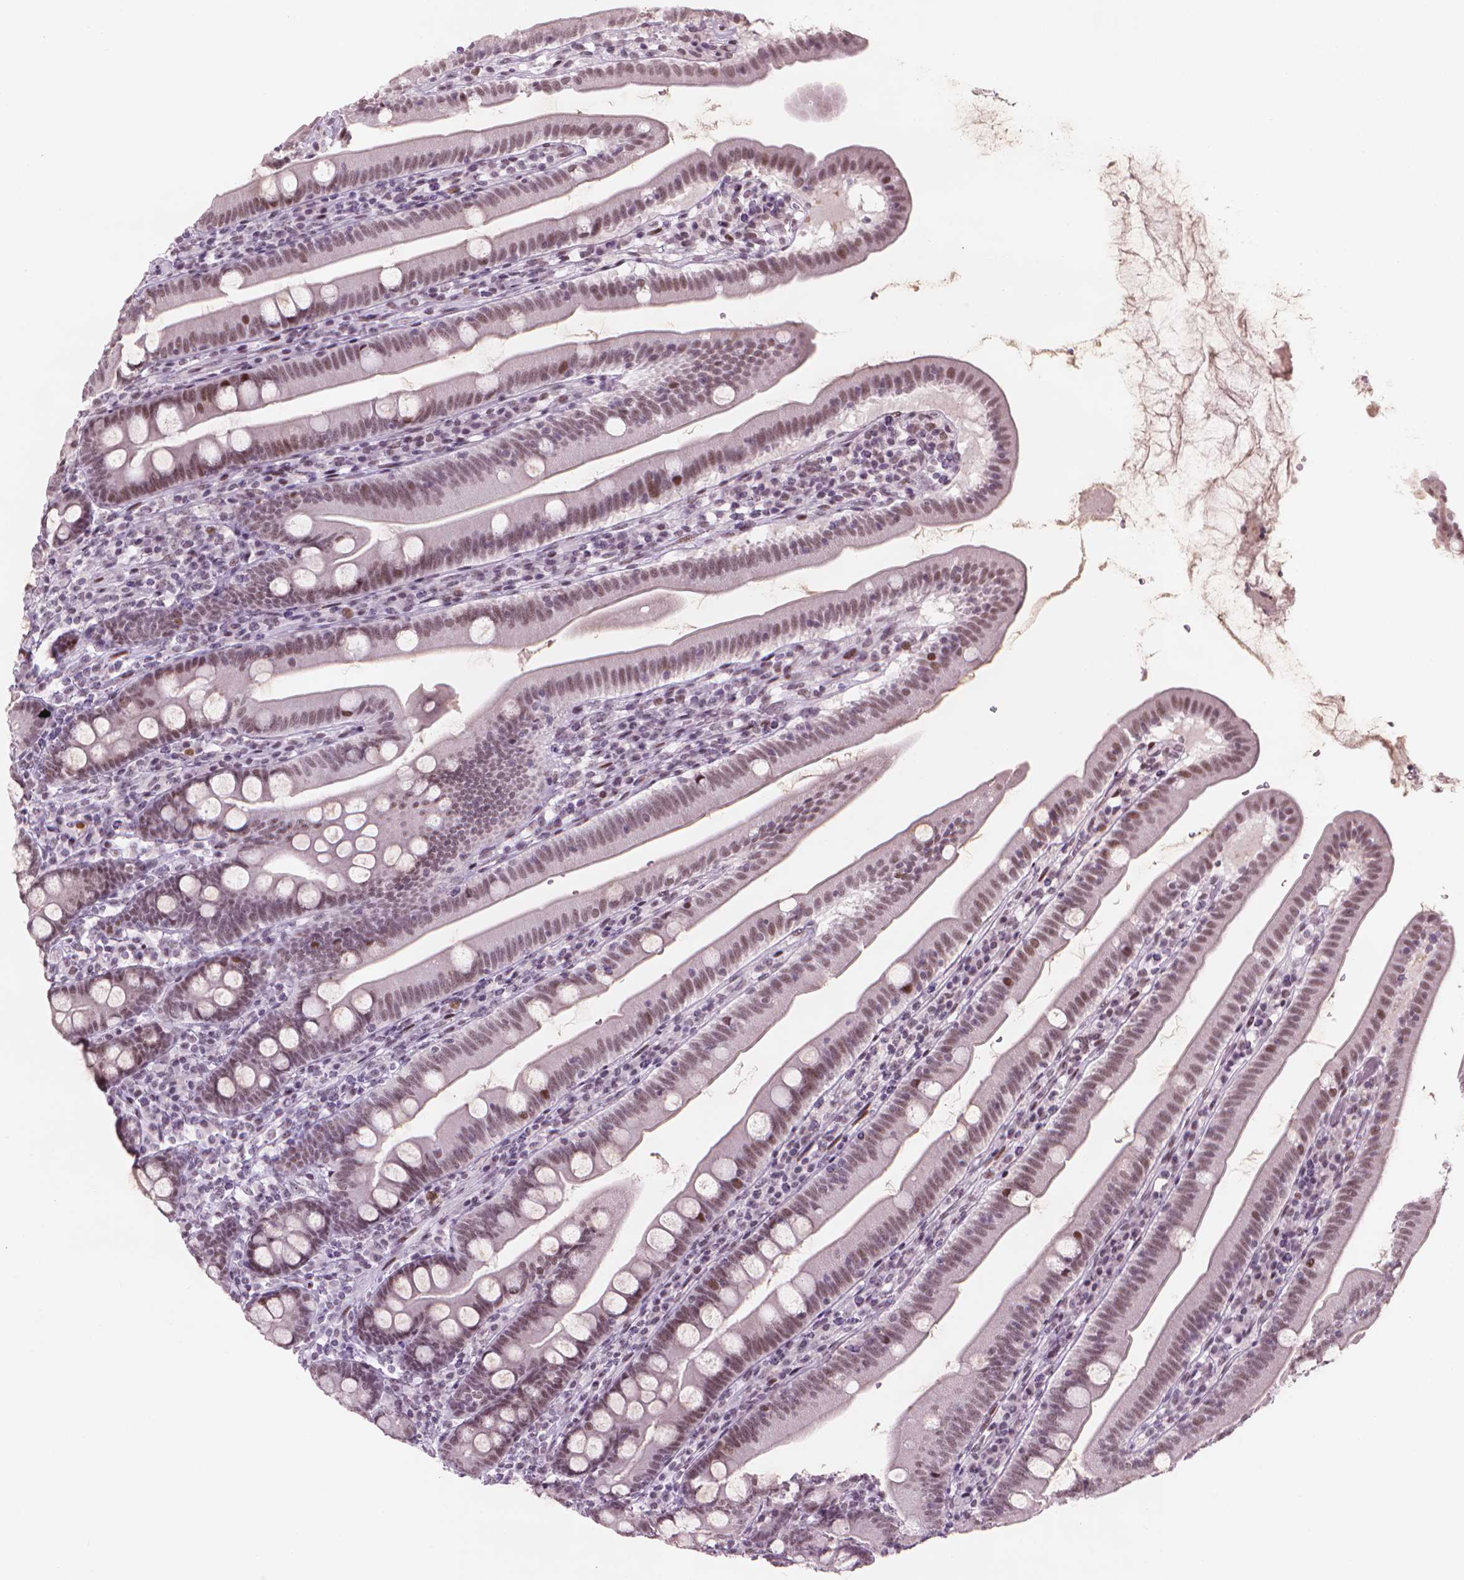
{"staining": {"intensity": "moderate", "quantity": ">75%", "location": "nuclear"}, "tissue": "duodenum", "cell_type": "Glandular cells", "image_type": "normal", "snomed": [{"axis": "morphology", "description": "Normal tissue, NOS"}, {"axis": "topography", "description": "Duodenum"}], "caption": "Duodenum stained with a protein marker shows moderate staining in glandular cells.", "gene": "HES7", "patient": {"sex": "female", "age": 67}}